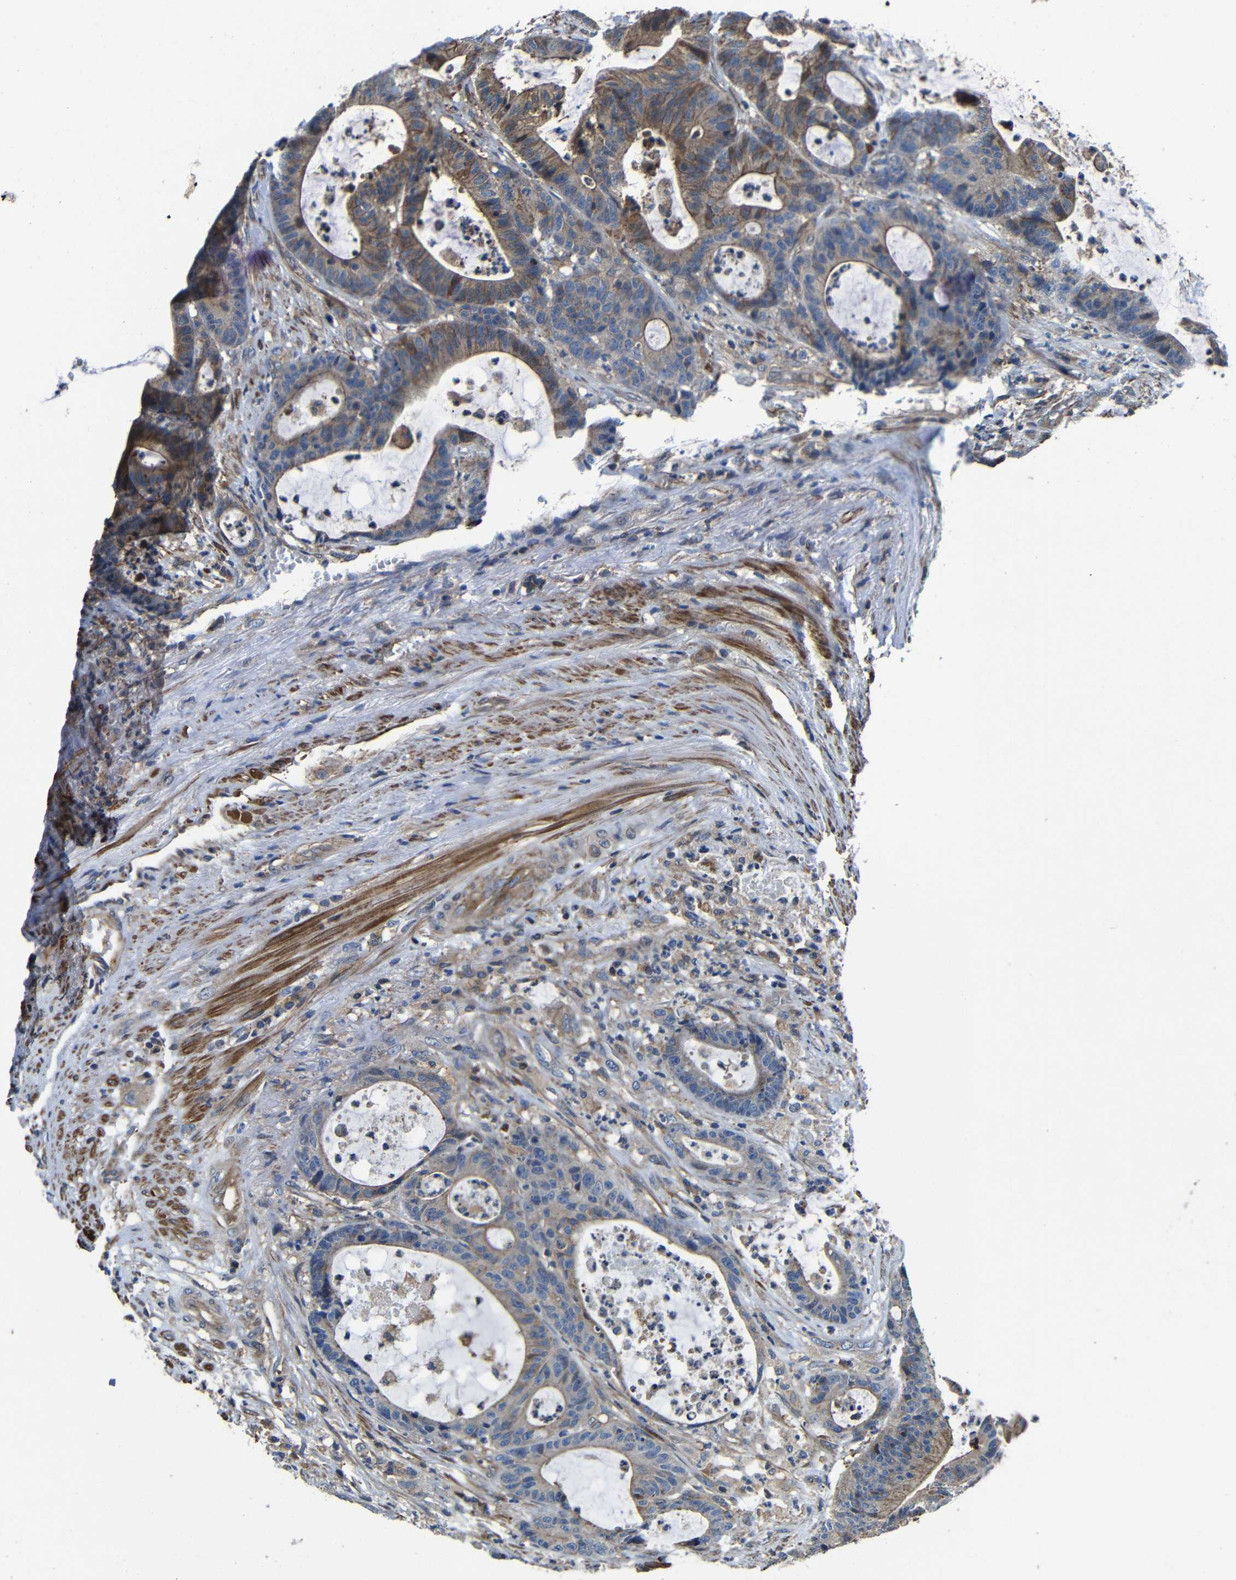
{"staining": {"intensity": "moderate", "quantity": ">75%", "location": "cytoplasmic/membranous"}, "tissue": "colorectal cancer", "cell_type": "Tumor cells", "image_type": "cancer", "snomed": [{"axis": "morphology", "description": "Adenocarcinoma, NOS"}, {"axis": "topography", "description": "Colon"}], "caption": "Colorectal cancer stained with immunohistochemistry displays moderate cytoplasmic/membranous expression in about >75% of tumor cells.", "gene": "GDI1", "patient": {"sex": "female", "age": 84}}